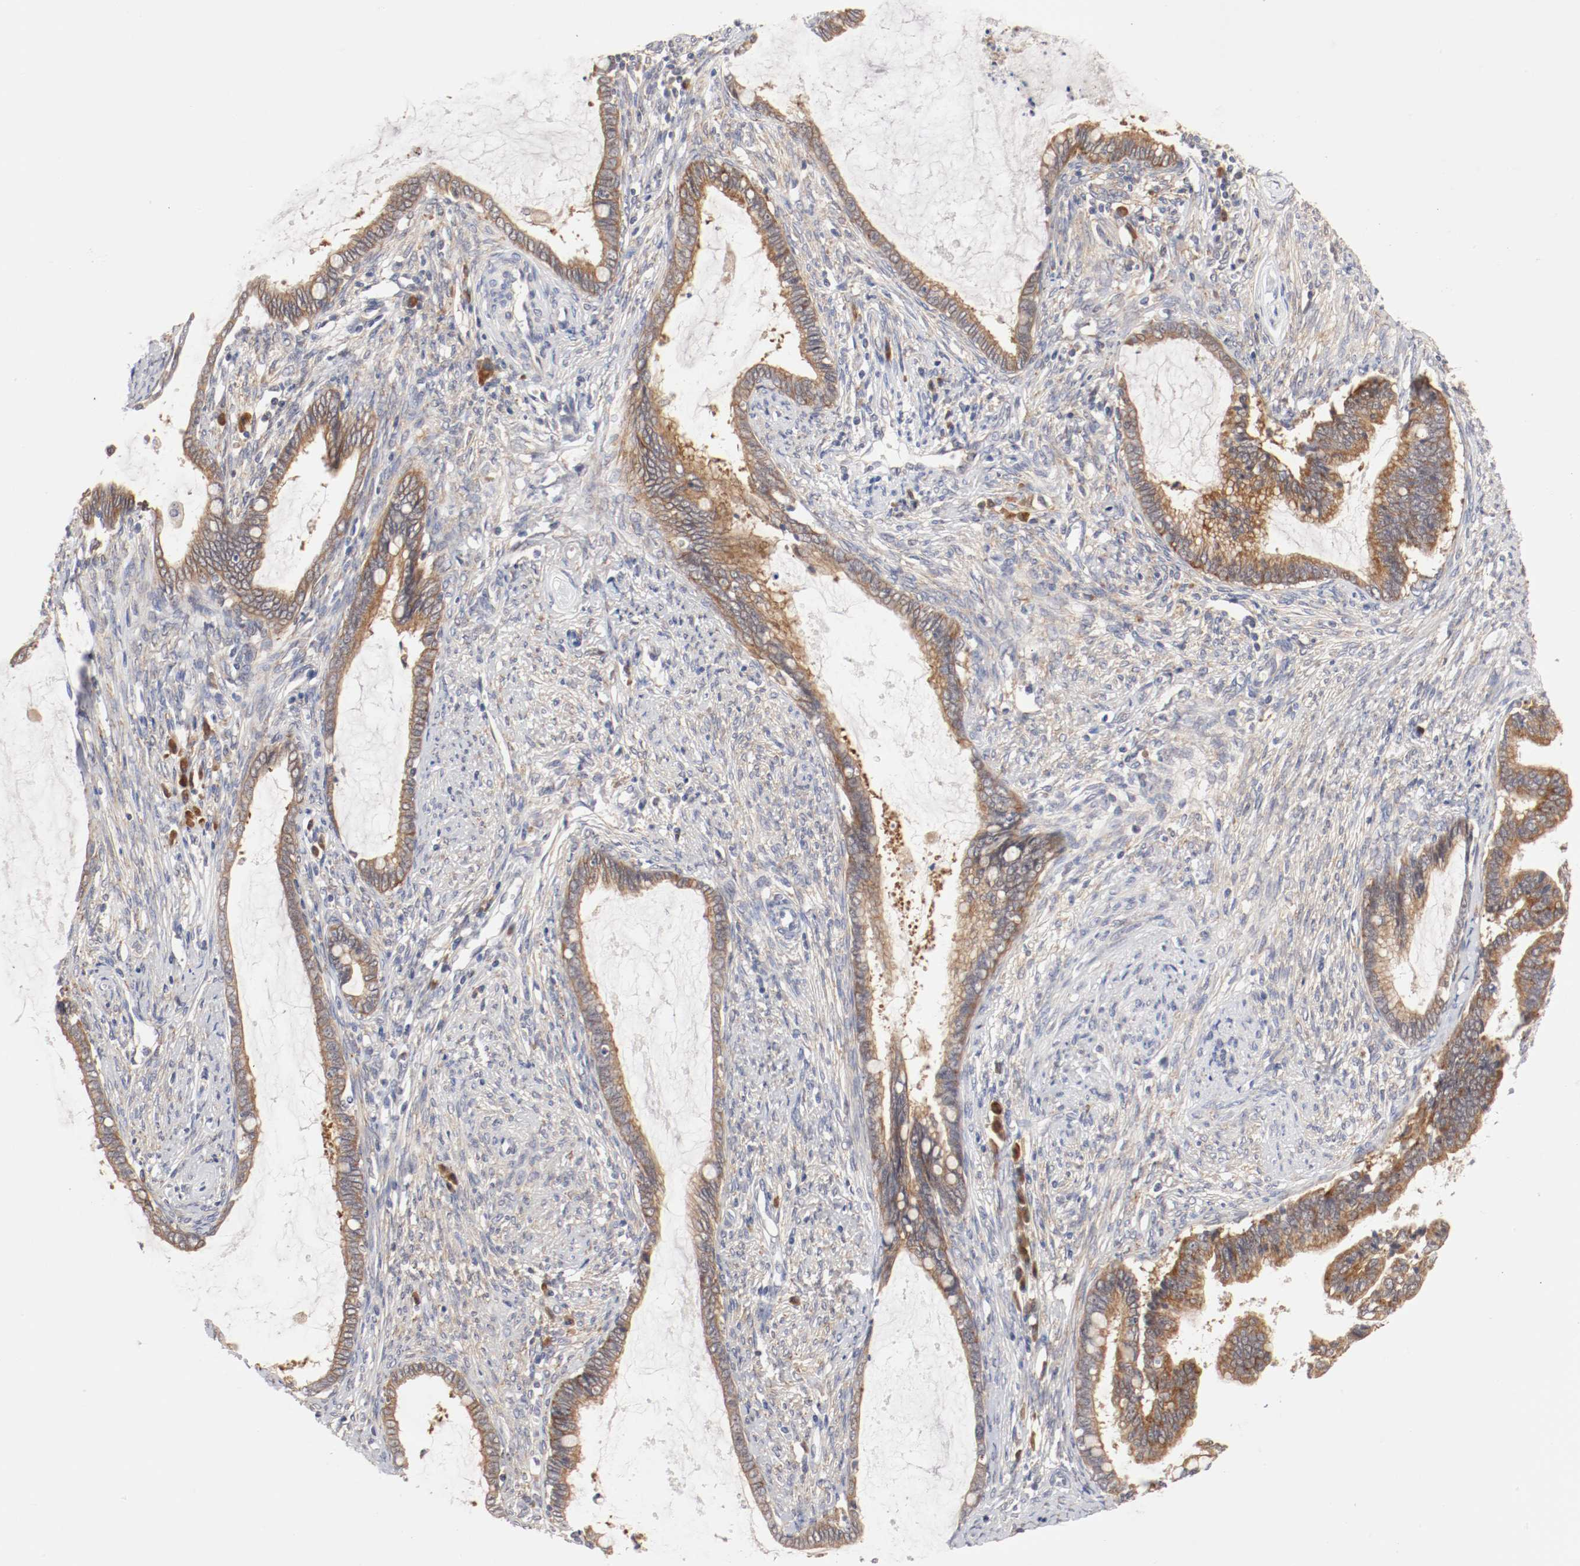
{"staining": {"intensity": "moderate", "quantity": ">75%", "location": "cytoplasmic/membranous"}, "tissue": "cervical cancer", "cell_type": "Tumor cells", "image_type": "cancer", "snomed": [{"axis": "morphology", "description": "Adenocarcinoma, NOS"}, {"axis": "topography", "description": "Cervix"}], "caption": "Adenocarcinoma (cervical) stained with a brown dye reveals moderate cytoplasmic/membranous positive staining in approximately >75% of tumor cells.", "gene": "FKBP3", "patient": {"sex": "female", "age": 44}}